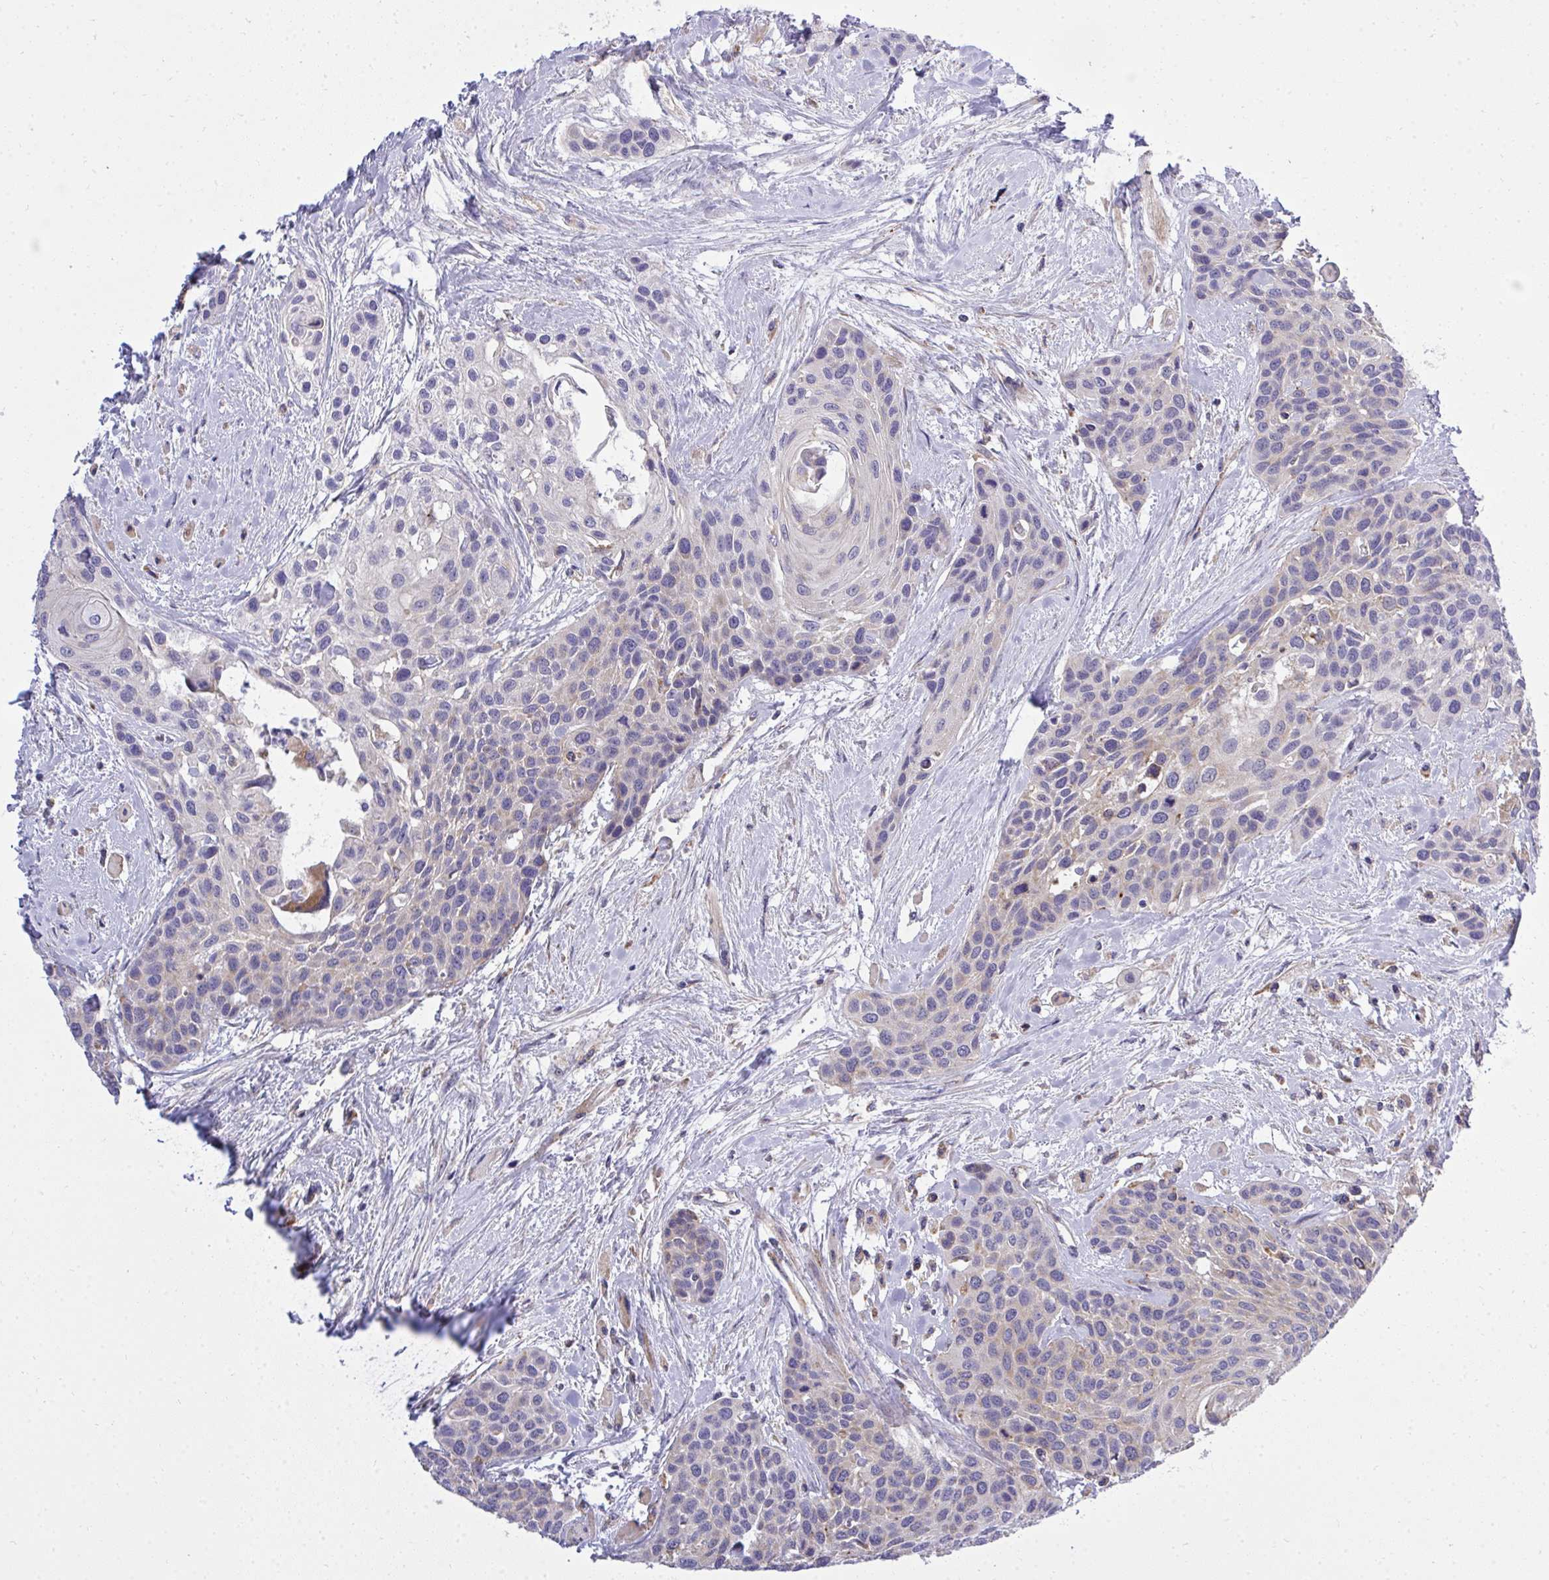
{"staining": {"intensity": "weak", "quantity": "<25%", "location": "cytoplasmic/membranous"}, "tissue": "head and neck cancer", "cell_type": "Tumor cells", "image_type": "cancer", "snomed": [{"axis": "morphology", "description": "Squamous cell carcinoma, NOS"}, {"axis": "topography", "description": "Head-Neck"}], "caption": "This is a micrograph of IHC staining of head and neck squamous cell carcinoma, which shows no expression in tumor cells.", "gene": "XAF1", "patient": {"sex": "female", "age": 50}}